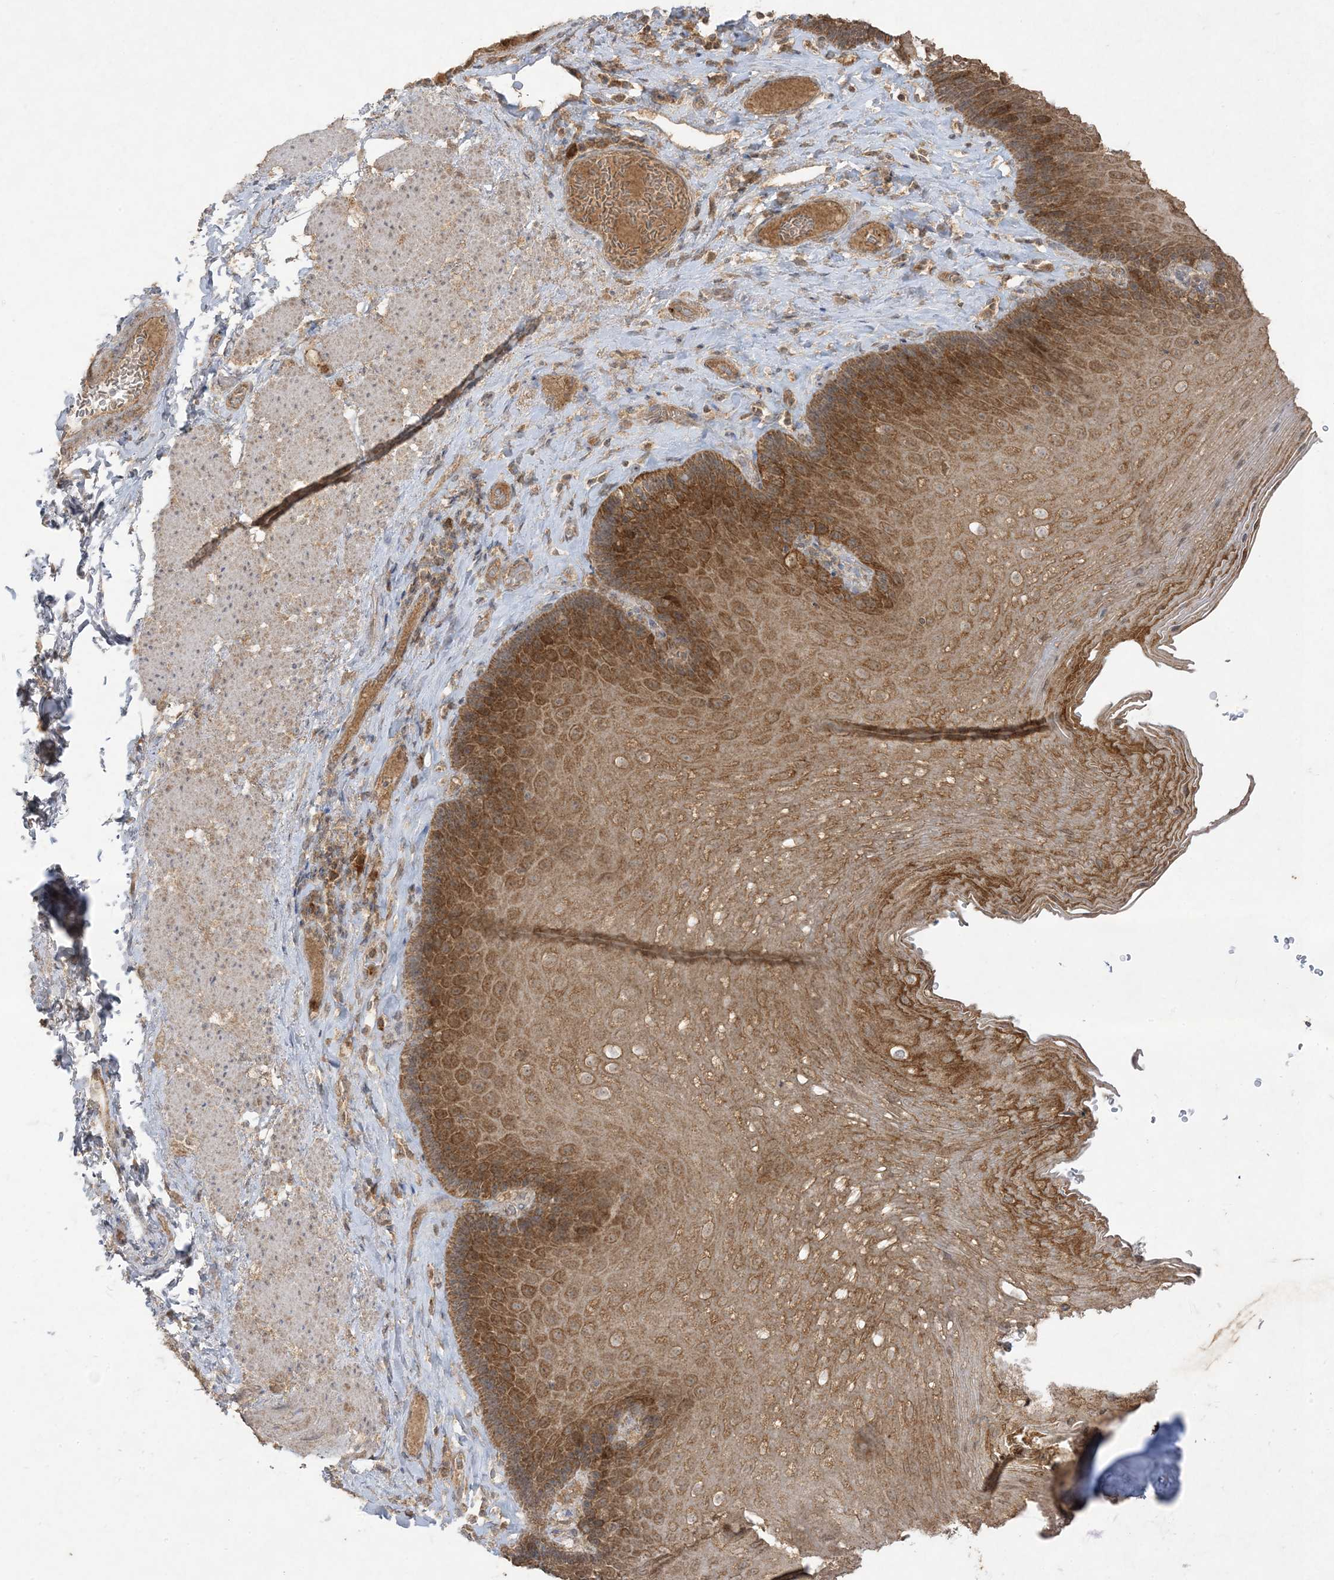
{"staining": {"intensity": "moderate", "quantity": ">75%", "location": "cytoplasmic/membranous"}, "tissue": "esophagus", "cell_type": "Squamous epithelial cells", "image_type": "normal", "snomed": [{"axis": "morphology", "description": "Normal tissue, NOS"}, {"axis": "topography", "description": "Esophagus"}], "caption": "An immunohistochemistry micrograph of benign tissue is shown. Protein staining in brown labels moderate cytoplasmic/membranous positivity in esophagus within squamous epithelial cells.", "gene": "UBE2C", "patient": {"sex": "female", "age": 66}}